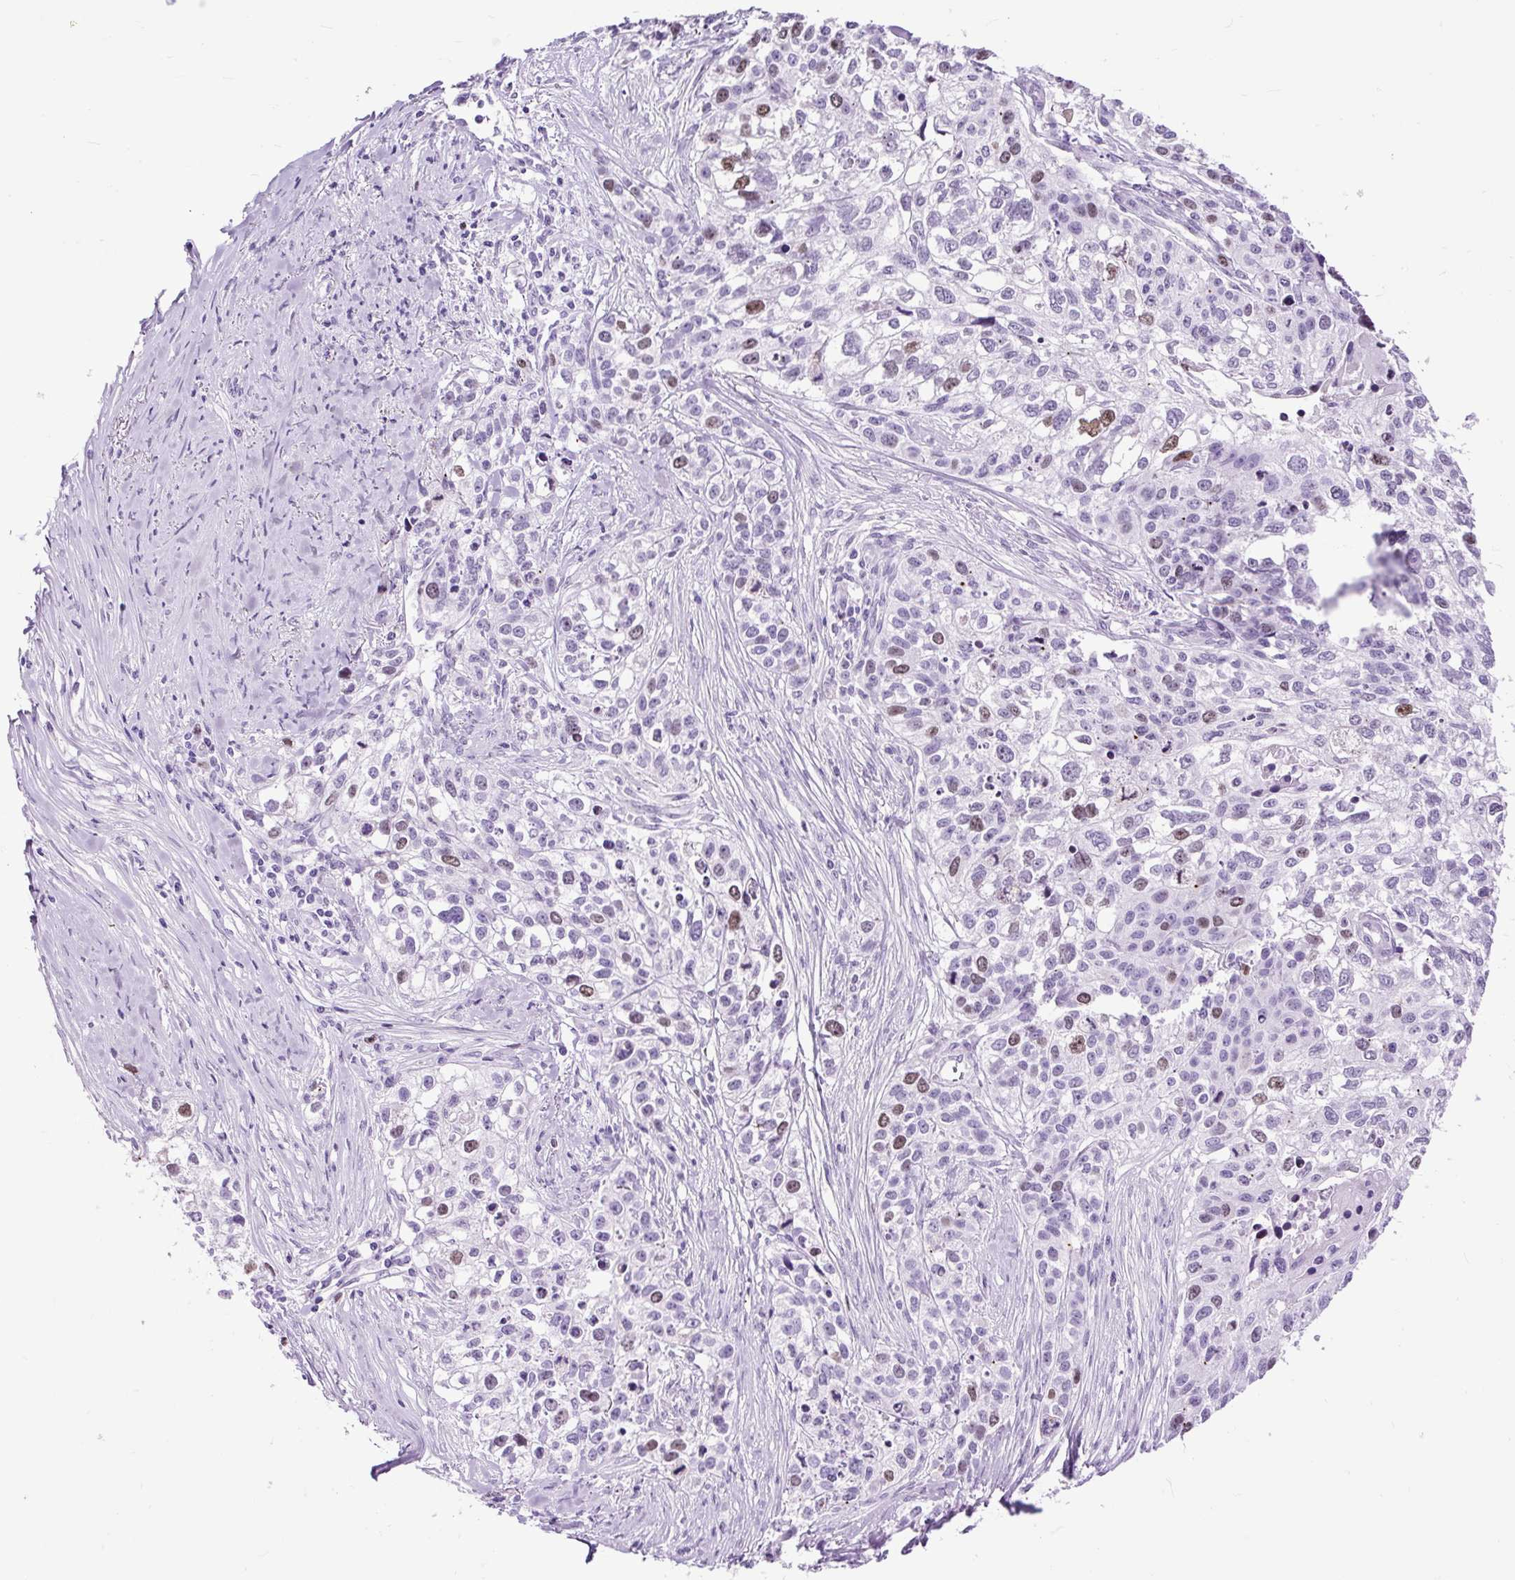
{"staining": {"intensity": "moderate", "quantity": "<25%", "location": "nuclear"}, "tissue": "lung cancer", "cell_type": "Tumor cells", "image_type": "cancer", "snomed": [{"axis": "morphology", "description": "Squamous cell carcinoma, NOS"}, {"axis": "topography", "description": "Lung"}], "caption": "Tumor cells reveal low levels of moderate nuclear expression in approximately <25% of cells in lung cancer (squamous cell carcinoma).", "gene": "RACGAP1", "patient": {"sex": "male", "age": 74}}